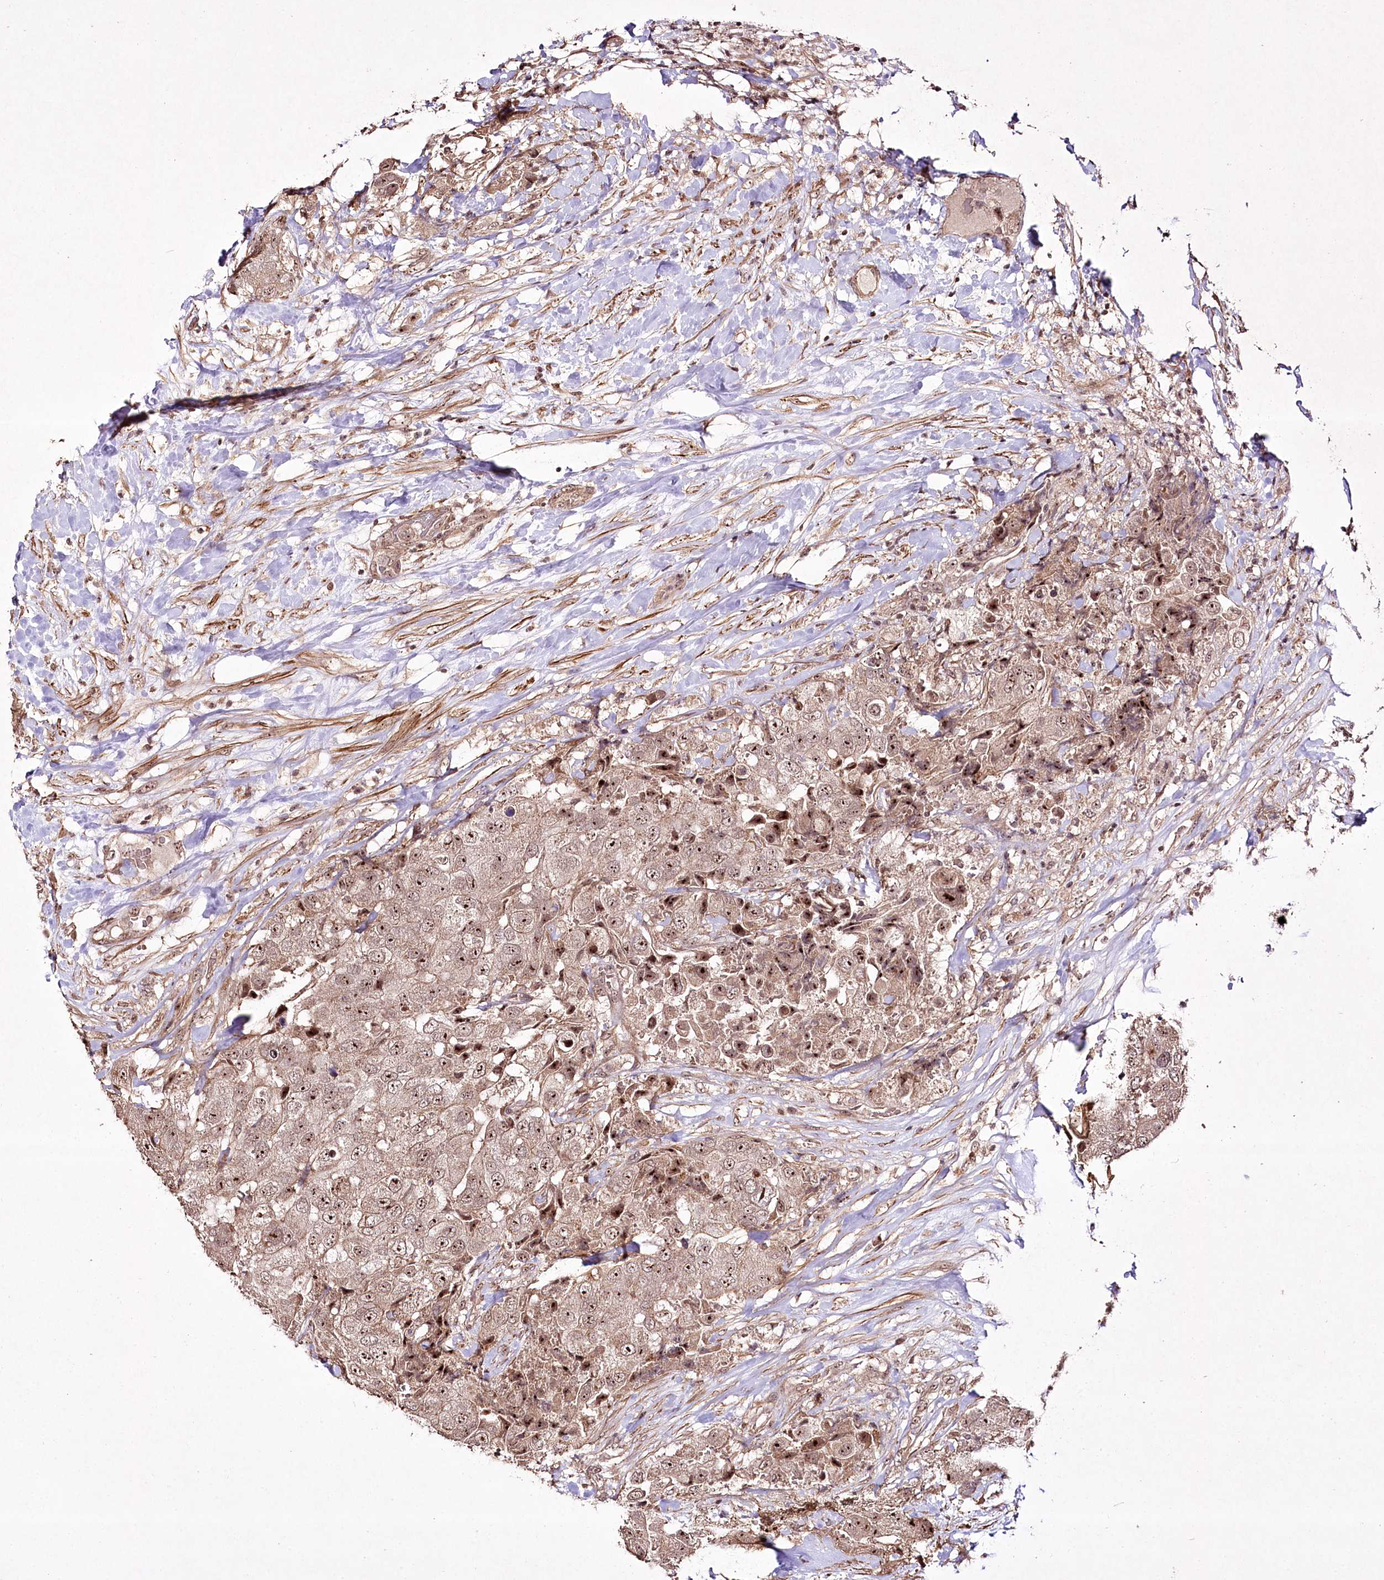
{"staining": {"intensity": "moderate", "quantity": ">75%", "location": "nuclear"}, "tissue": "breast cancer", "cell_type": "Tumor cells", "image_type": "cancer", "snomed": [{"axis": "morphology", "description": "Duct carcinoma"}, {"axis": "topography", "description": "Breast"}], "caption": "Breast cancer was stained to show a protein in brown. There is medium levels of moderate nuclear expression in about >75% of tumor cells.", "gene": "CCDC59", "patient": {"sex": "female", "age": 62}}